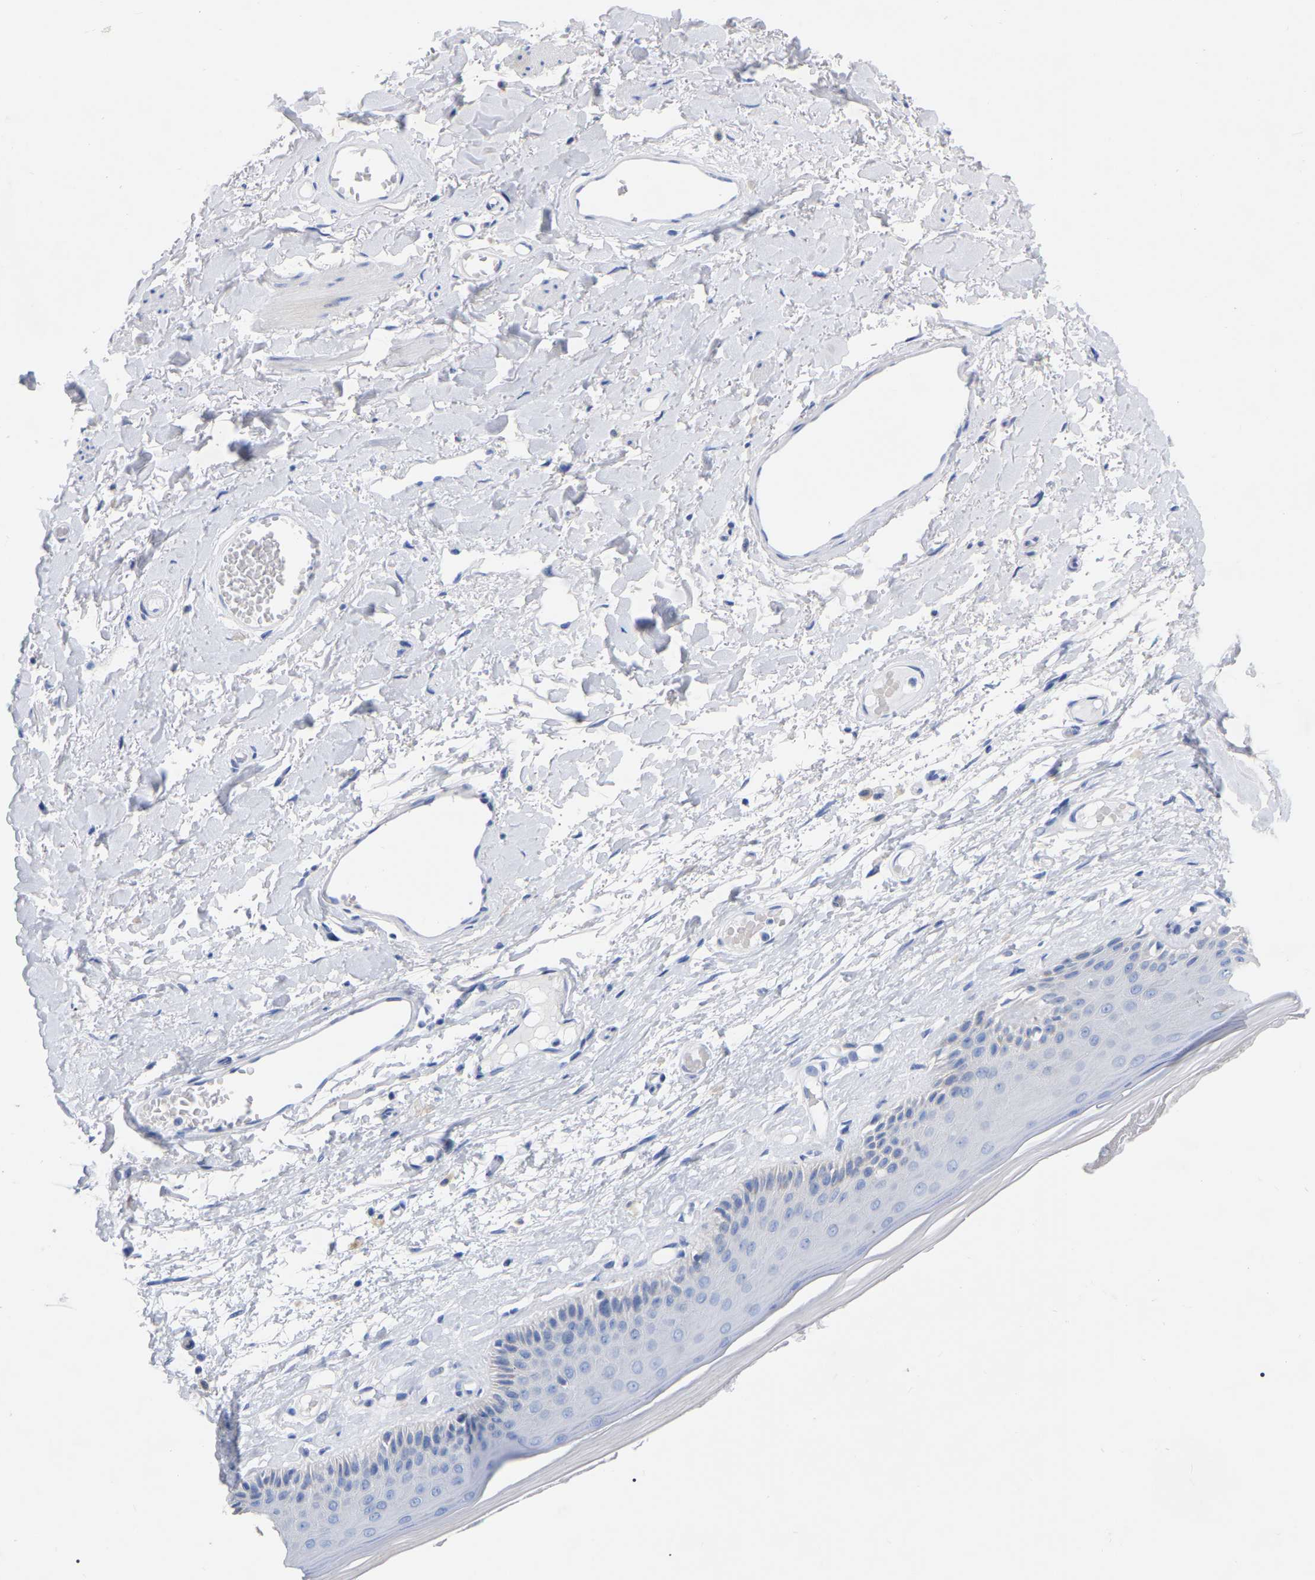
{"staining": {"intensity": "weak", "quantity": "<25%", "location": "cytoplasmic/membranous"}, "tissue": "skin", "cell_type": "Epidermal cells", "image_type": "normal", "snomed": [{"axis": "morphology", "description": "Normal tissue, NOS"}, {"axis": "topography", "description": "Vulva"}], "caption": "Immunohistochemistry (IHC) photomicrograph of normal human skin stained for a protein (brown), which displays no expression in epidermal cells.", "gene": "ZNF629", "patient": {"sex": "female", "age": 73}}